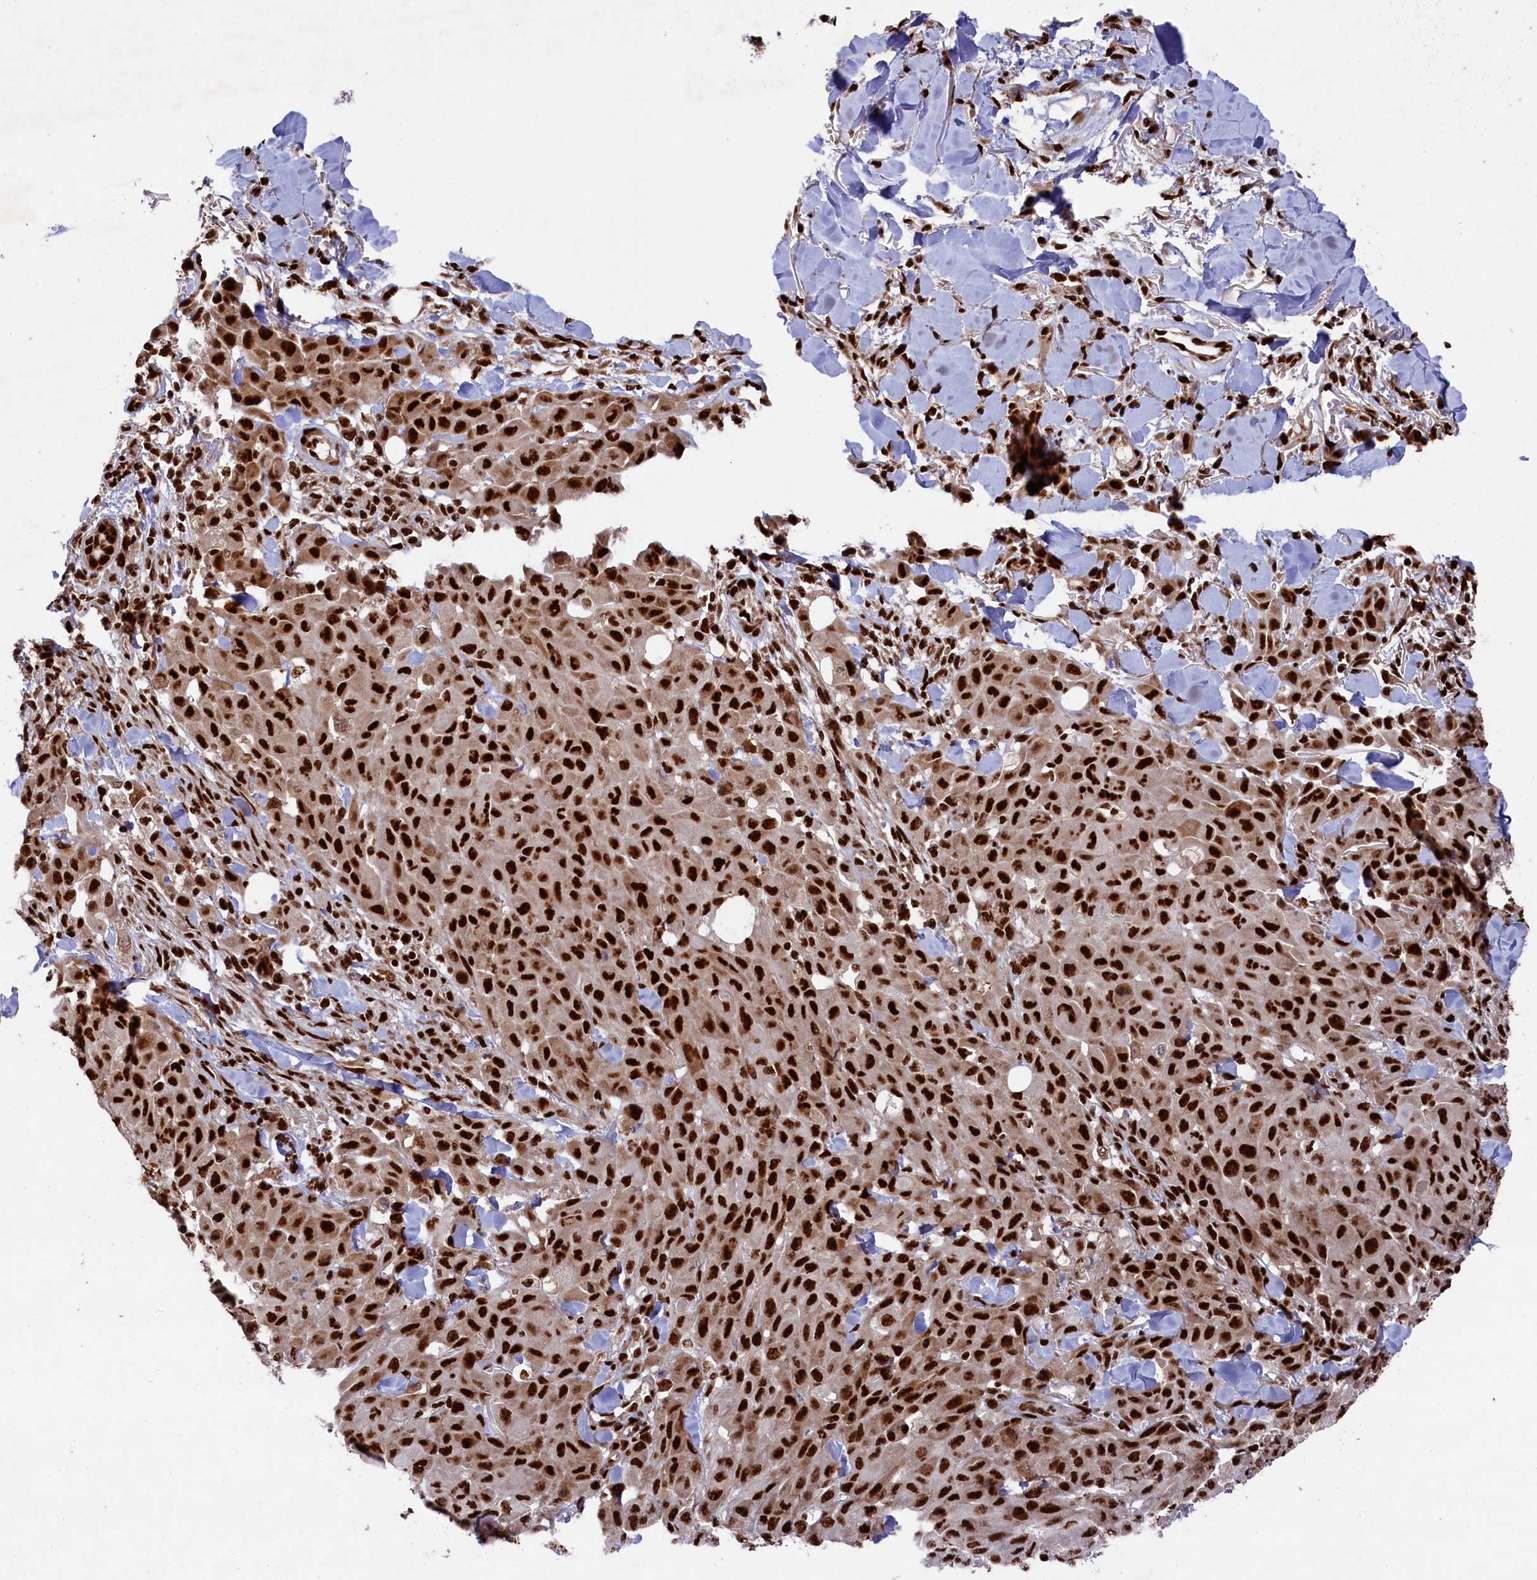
{"staining": {"intensity": "strong", "quantity": ">75%", "location": "nuclear"}, "tissue": "melanoma", "cell_type": "Tumor cells", "image_type": "cancer", "snomed": [{"axis": "morphology", "description": "Malignant melanoma, Metastatic site"}, {"axis": "topography", "description": "Skin"}], "caption": "Melanoma stained with a protein marker exhibits strong staining in tumor cells.", "gene": "PRPF31", "patient": {"sex": "female", "age": 81}}